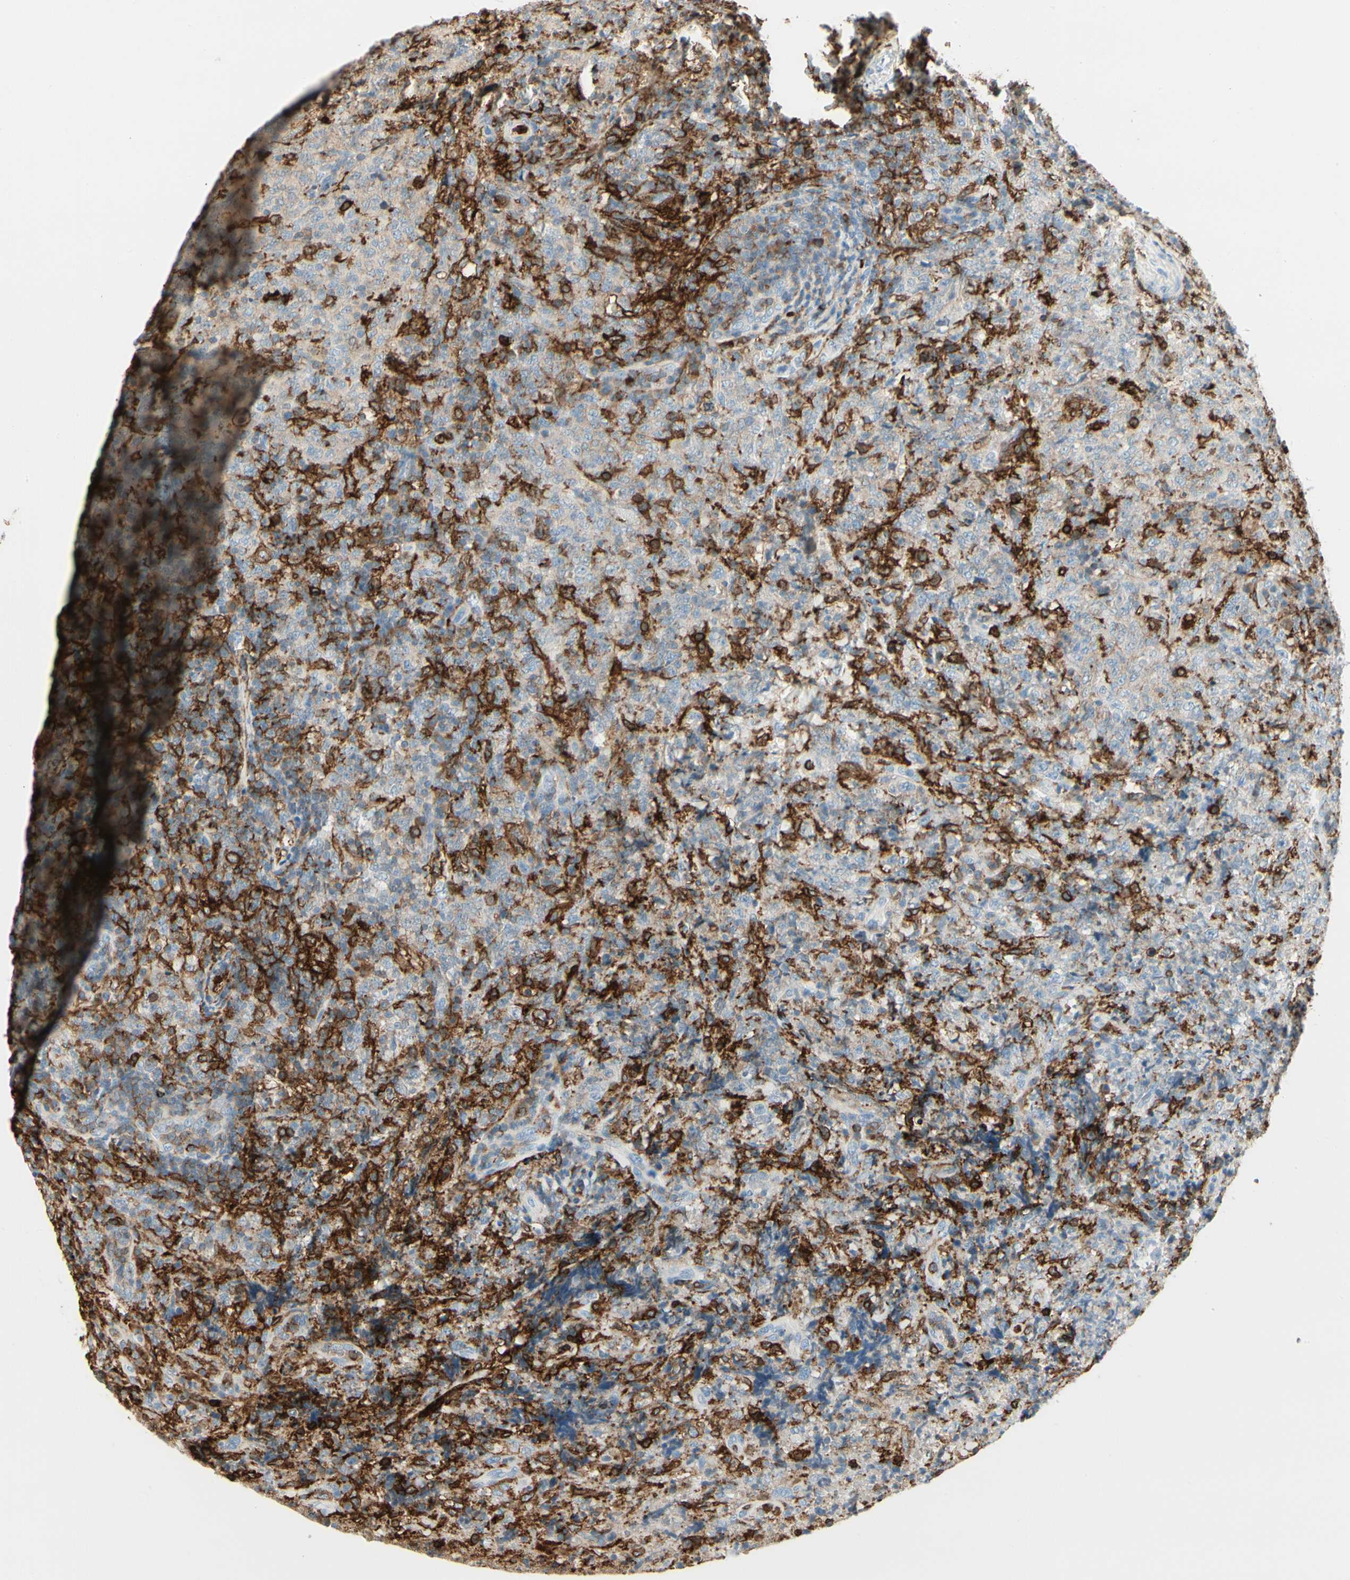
{"staining": {"intensity": "negative", "quantity": "none", "location": "none"}, "tissue": "lymphoma", "cell_type": "Tumor cells", "image_type": "cancer", "snomed": [{"axis": "morphology", "description": "Malignant lymphoma, non-Hodgkin's type, High grade"}, {"axis": "topography", "description": "Tonsil"}], "caption": "This is a image of immunohistochemistry staining of high-grade malignant lymphoma, non-Hodgkin's type, which shows no expression in tumor cells.", "gene": "ITGB2", "patient": {"sex": "female", "age": 36}}